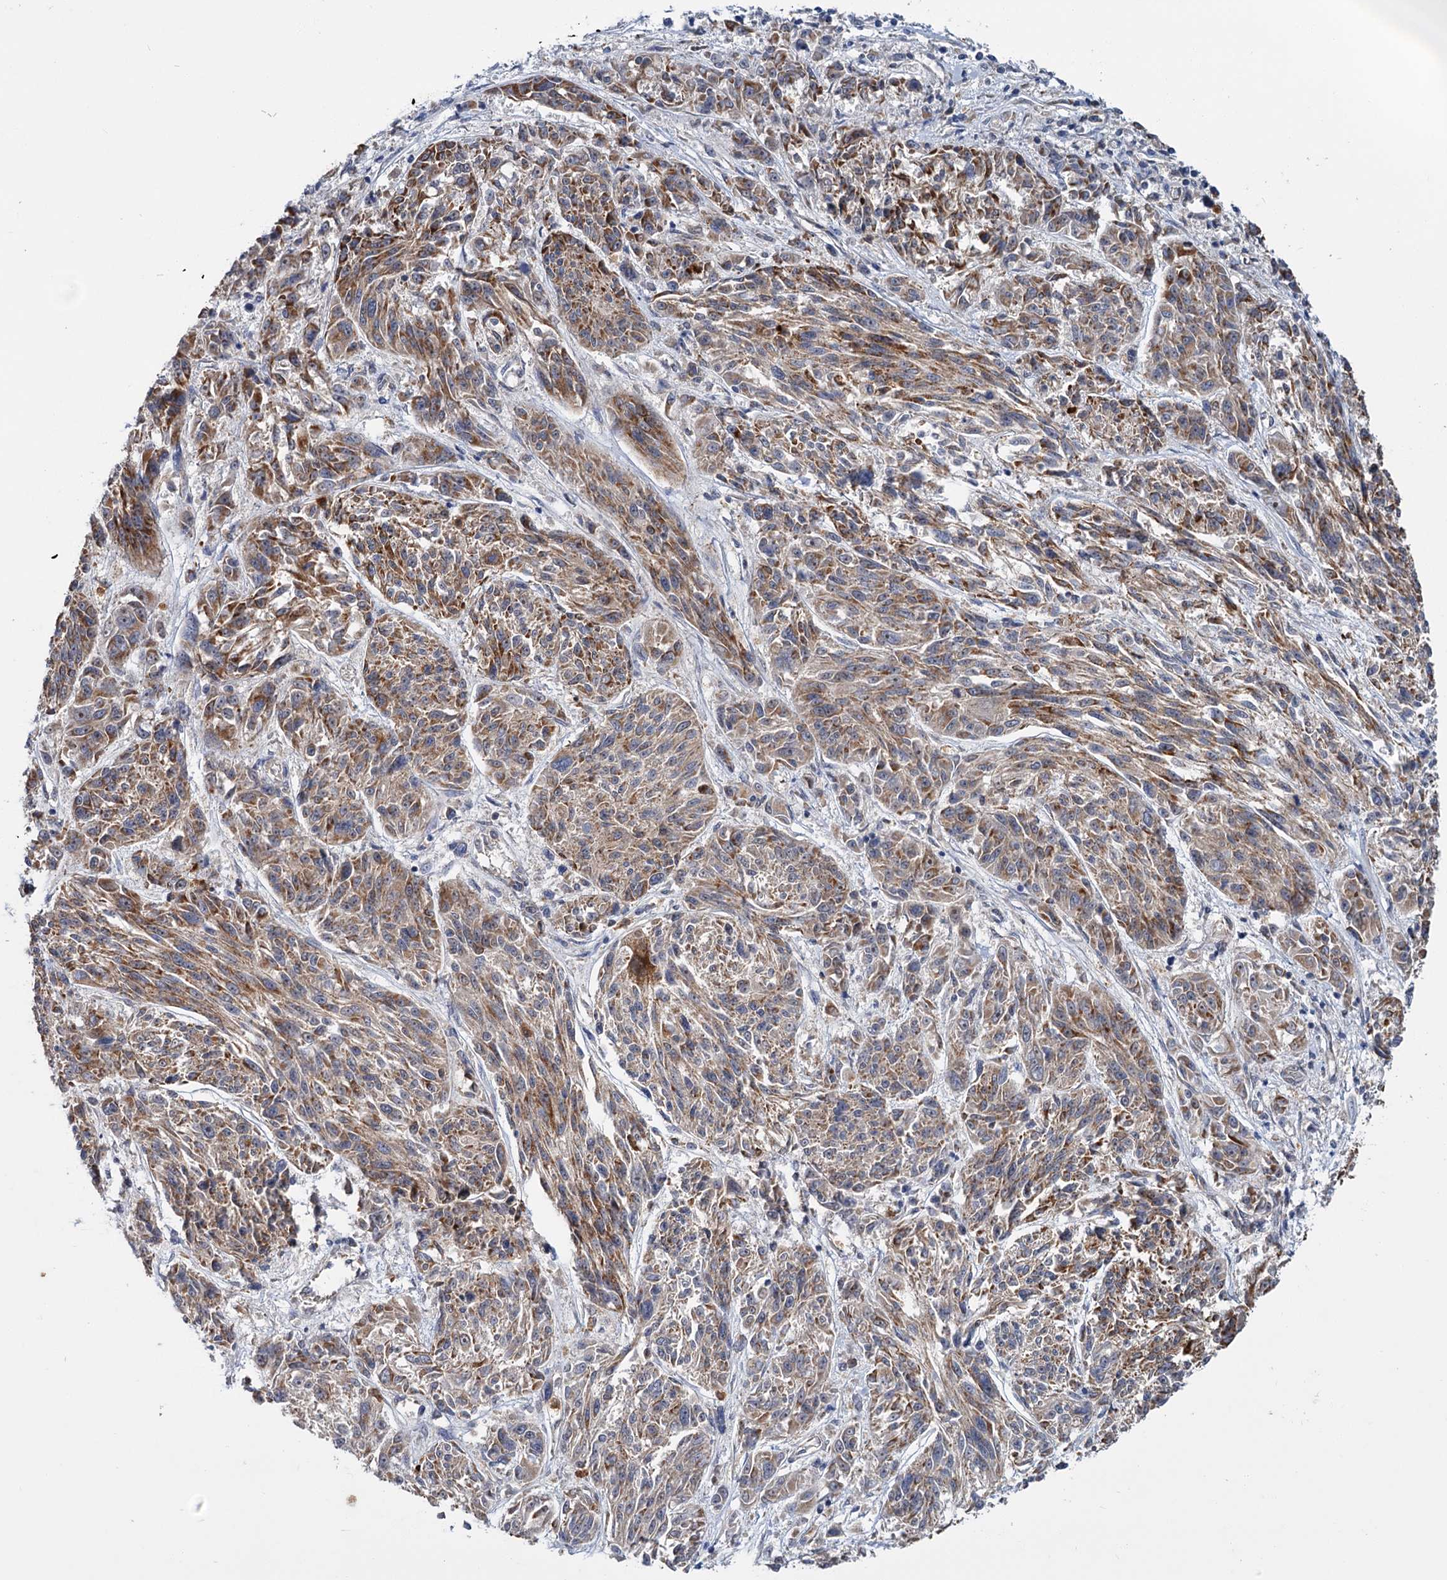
{"staining": {"intensity": "moderate", "quantity": ">75%", "location": "cytoplasmic/membranous"}, "tissue": "melanoma", "cell_type": "Tumor cells", "image_type": "cancer", "snomed": [{"axis": "morphology", "description": "Malignant melanoma, NOS"}, {"axis": "topography", "description": "Skin"}], "caption": "A micrograph showing moderate cytoplasmic/membranous expression in about >75% of tumor cells in malignant melanoma, as visualized by brown immunohistochemical staining.", "gene": "DYNC2H1", "patient": {"sex": "male", "age": 53}}